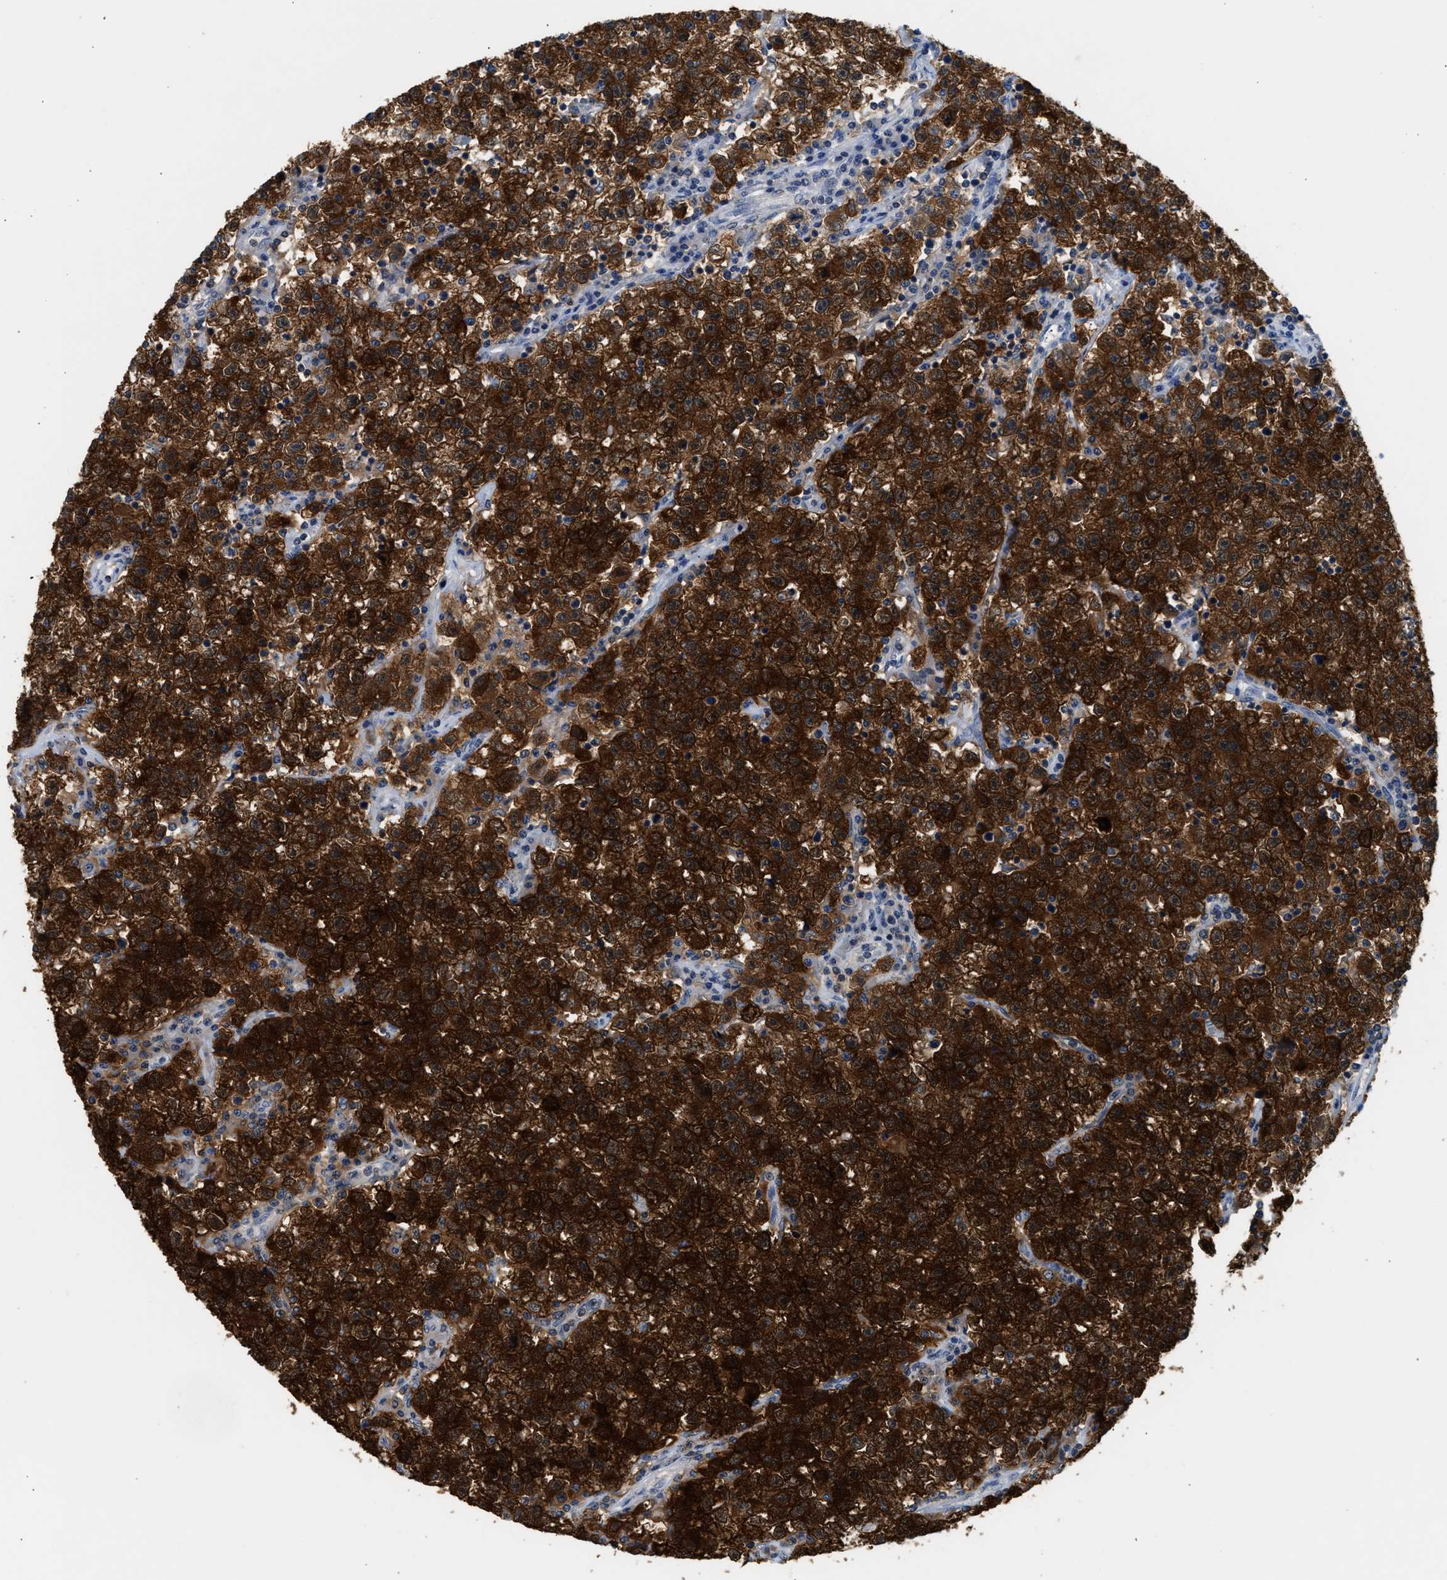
{"staining": {"intensity": "strong", "quantity": ">75%", "location": "cytoplasmic/membranous,nuclear"}, "tissue": "testis cancer", "cell_type": "Tumor cells", "image_type": "cancer", "snomed": [{"axis": "morphology", "description": "Seminoma, NOS"}, {"axis": "topography", "description": "Testis"}], "caption": "Human testis cancer stained with a brown dye shows strong cytoplasmic/membranous and nuclear positive positivity in about >75% of tumor cells.", "gene": "PPM1L", "patient": {"sex": "male", "age": 22}}